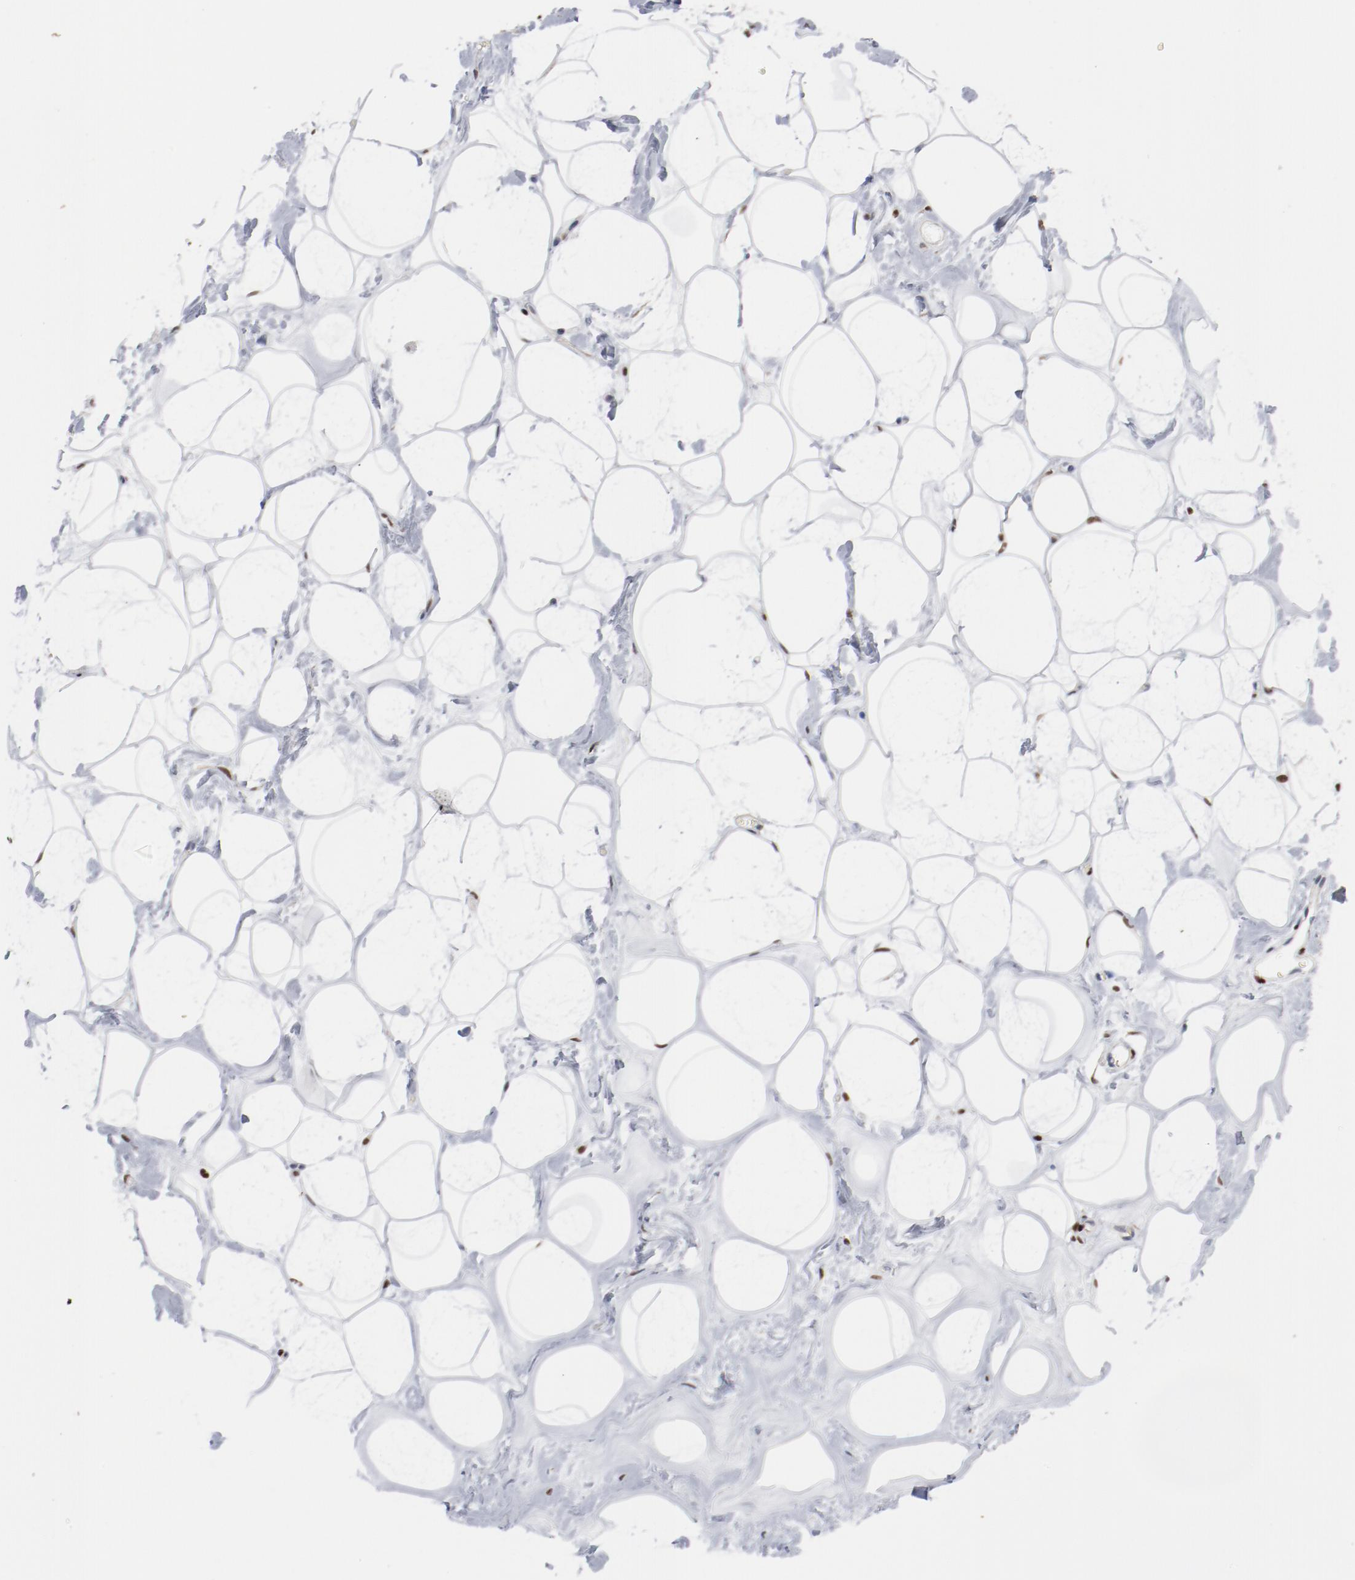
{"staining": {"intensity": "moderate", "quantity": ">75%", "location": "nuclear"}, "tissue": "breast", "cell_type": "Adipocytes", "image_type": "normal", "snomed": [{"axis": "morphology", "description": "Normal tissue, NOS"}, {"axis": "morphology", "description": "Fibrosis, NOS"}, {"axis": "topography", "description": "Breast"}], "caption": "Breast stained with DAB IHC demonstrates medium levels of moderate nuclear expression in about >75% of adipocytes.", "gene": "ZEB2", "patient": {"sex": "female", "age": 39}}